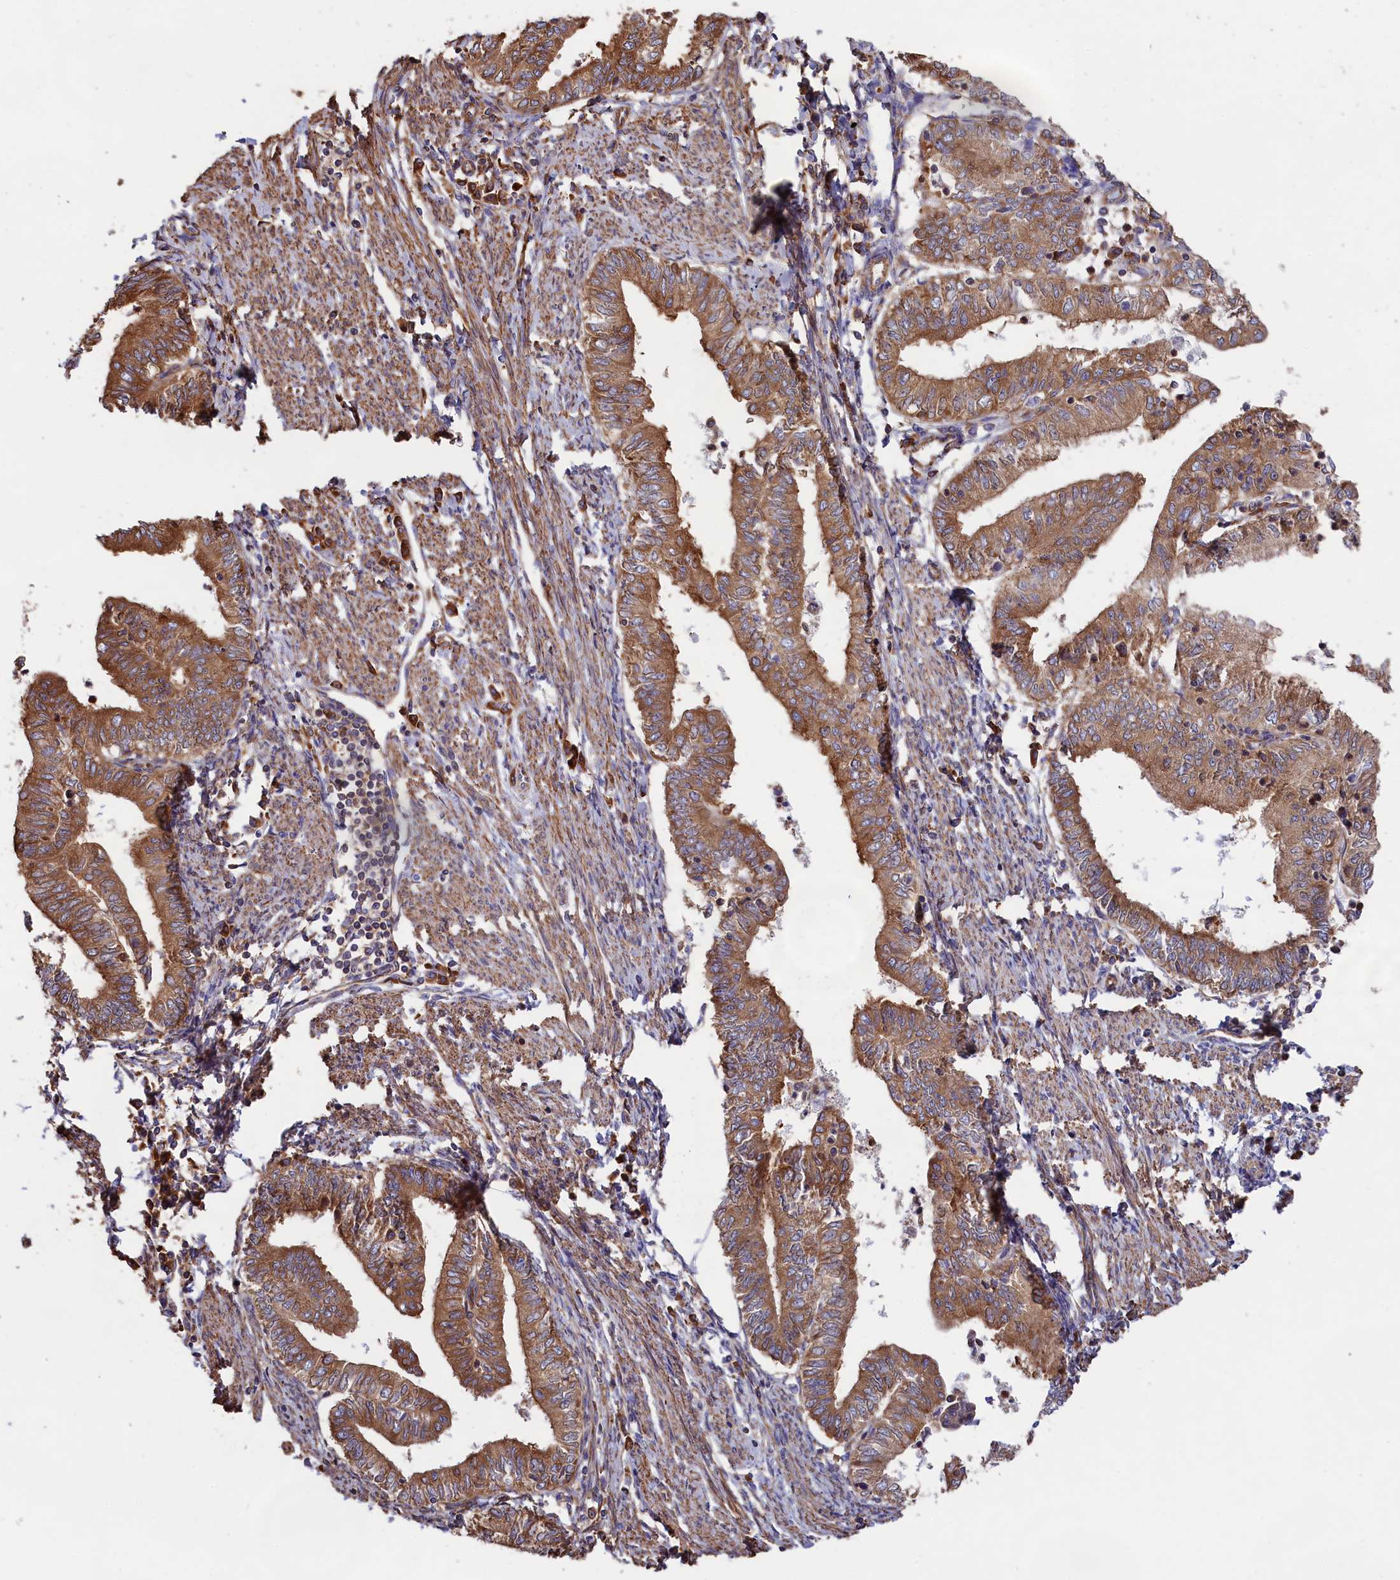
{"staining": {"intensity": "moderate", "quantity": ">75%", "location": "cytoplasmic/membranous"}, "tissue": "endometrial cancer", "cell_type": "Tumor cells", "image_type": "cancer", "snomed": [{"axis": "morphology", "description": "Adenocarcinoma, NOS"}, {"axis": "topography", "description": "Endometrium"}], "caption": "Immunohistochemical staining of adenocarcinoma (endometrial) reveals moderate cytoplasmic/membranous protein expression in approximately >75% of tumor cells.", "gene": "GYS1", "patient": {"sex": "female", "age": 66}}